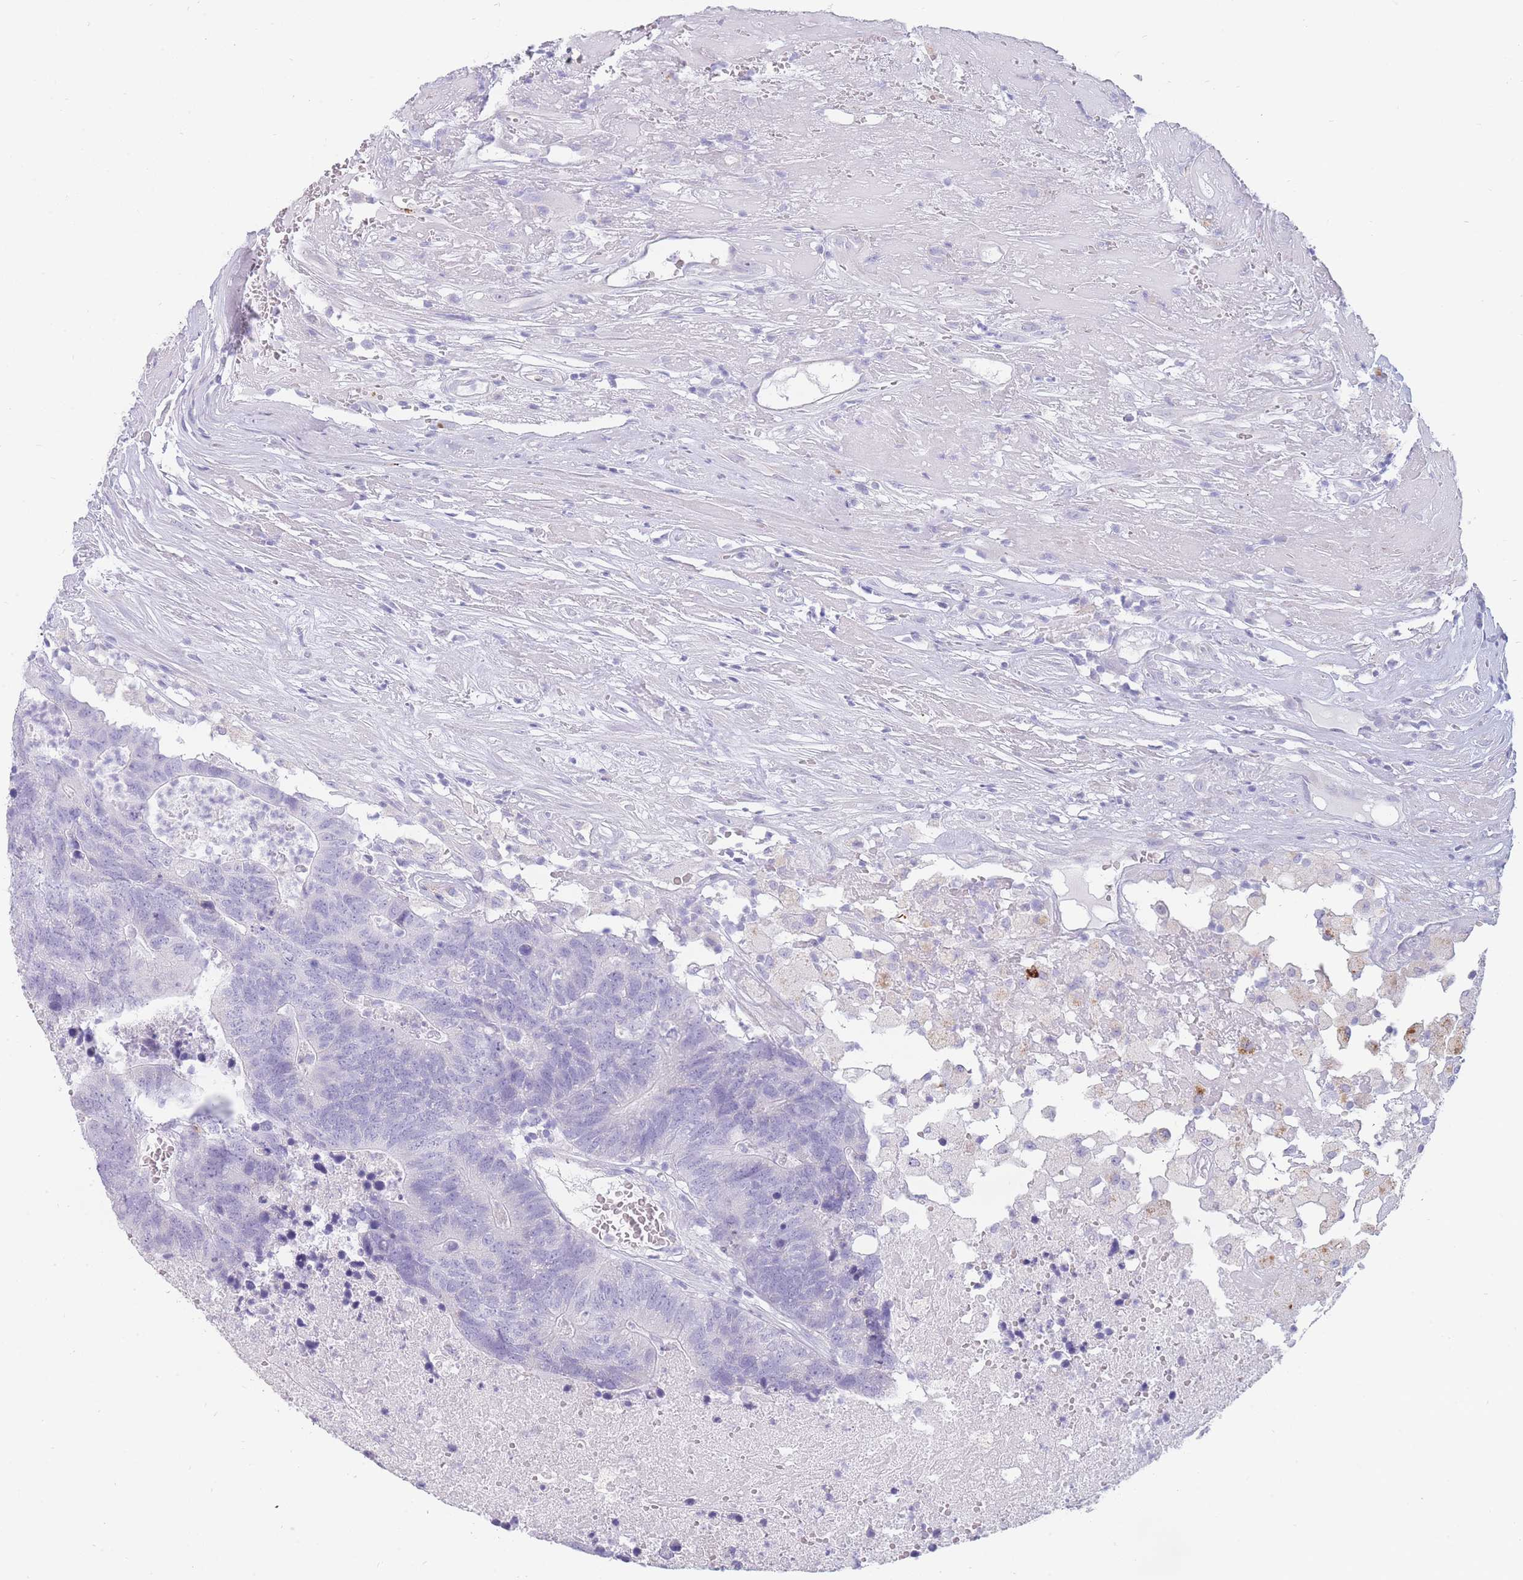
{"staining": {"intensity": "negative", "quantity": "none", "location": "none"}, "tissue": "colorectal cancer", "cell_type": "Tumor cells", "image_type": "cancer", "snomed": [{"axis": "morphology", "description": "Adenocarcinoma, NOS"}, {"axis": "topography", "description": "Colon"}], "caption": "This is an immunohistochemistry (IHC) histopathology image of human colorectal adenocarcinoma. There is no staining in tumor cells.", "gene": "UPK1A", "patient": {"sex": "female", "age": 48}}